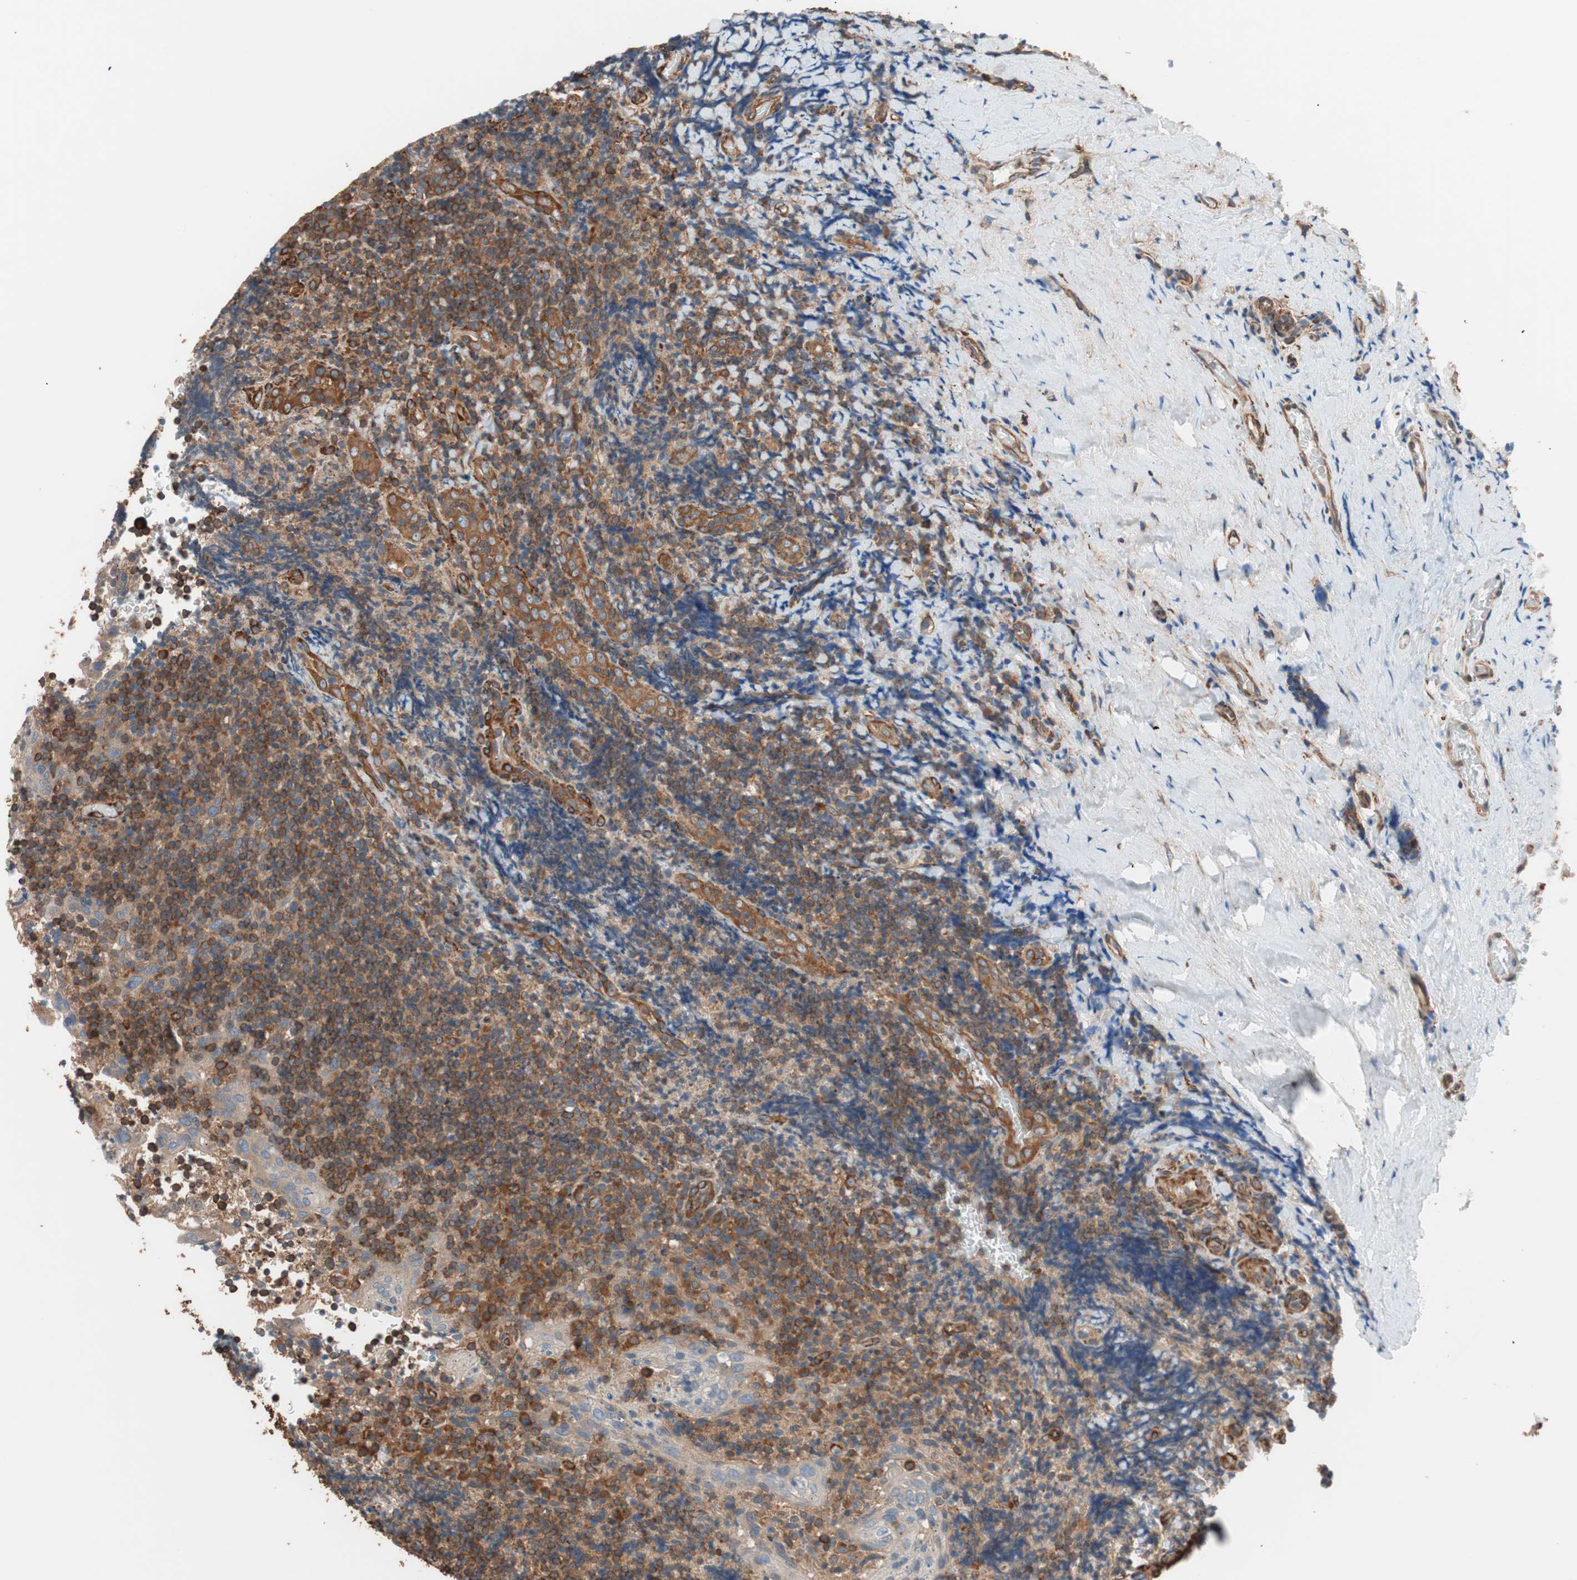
{"staining": {"intensity": "strong", "quantity": ">75%", "location": "cytoplasmic/membranous"}, "tissue": "lymphoma", "cell_type": "Tumor cells", "image_type": "cancer", "snomed": [{"axis": "morphology", "description": "Malignant lymphoma, non-Hodgkin's type, High grade"}, {"axis": "topography", "description": "Tonsil"}], "caption": "Protein staining of high-grade malignant lymphoma, non-Hodgkin's type tissue shows strong cytoplasmic/membranous staining in approximately >75% of tumor cells.", "gene": "GPSM2", "patient": {"sex": "female", "age": 36}}